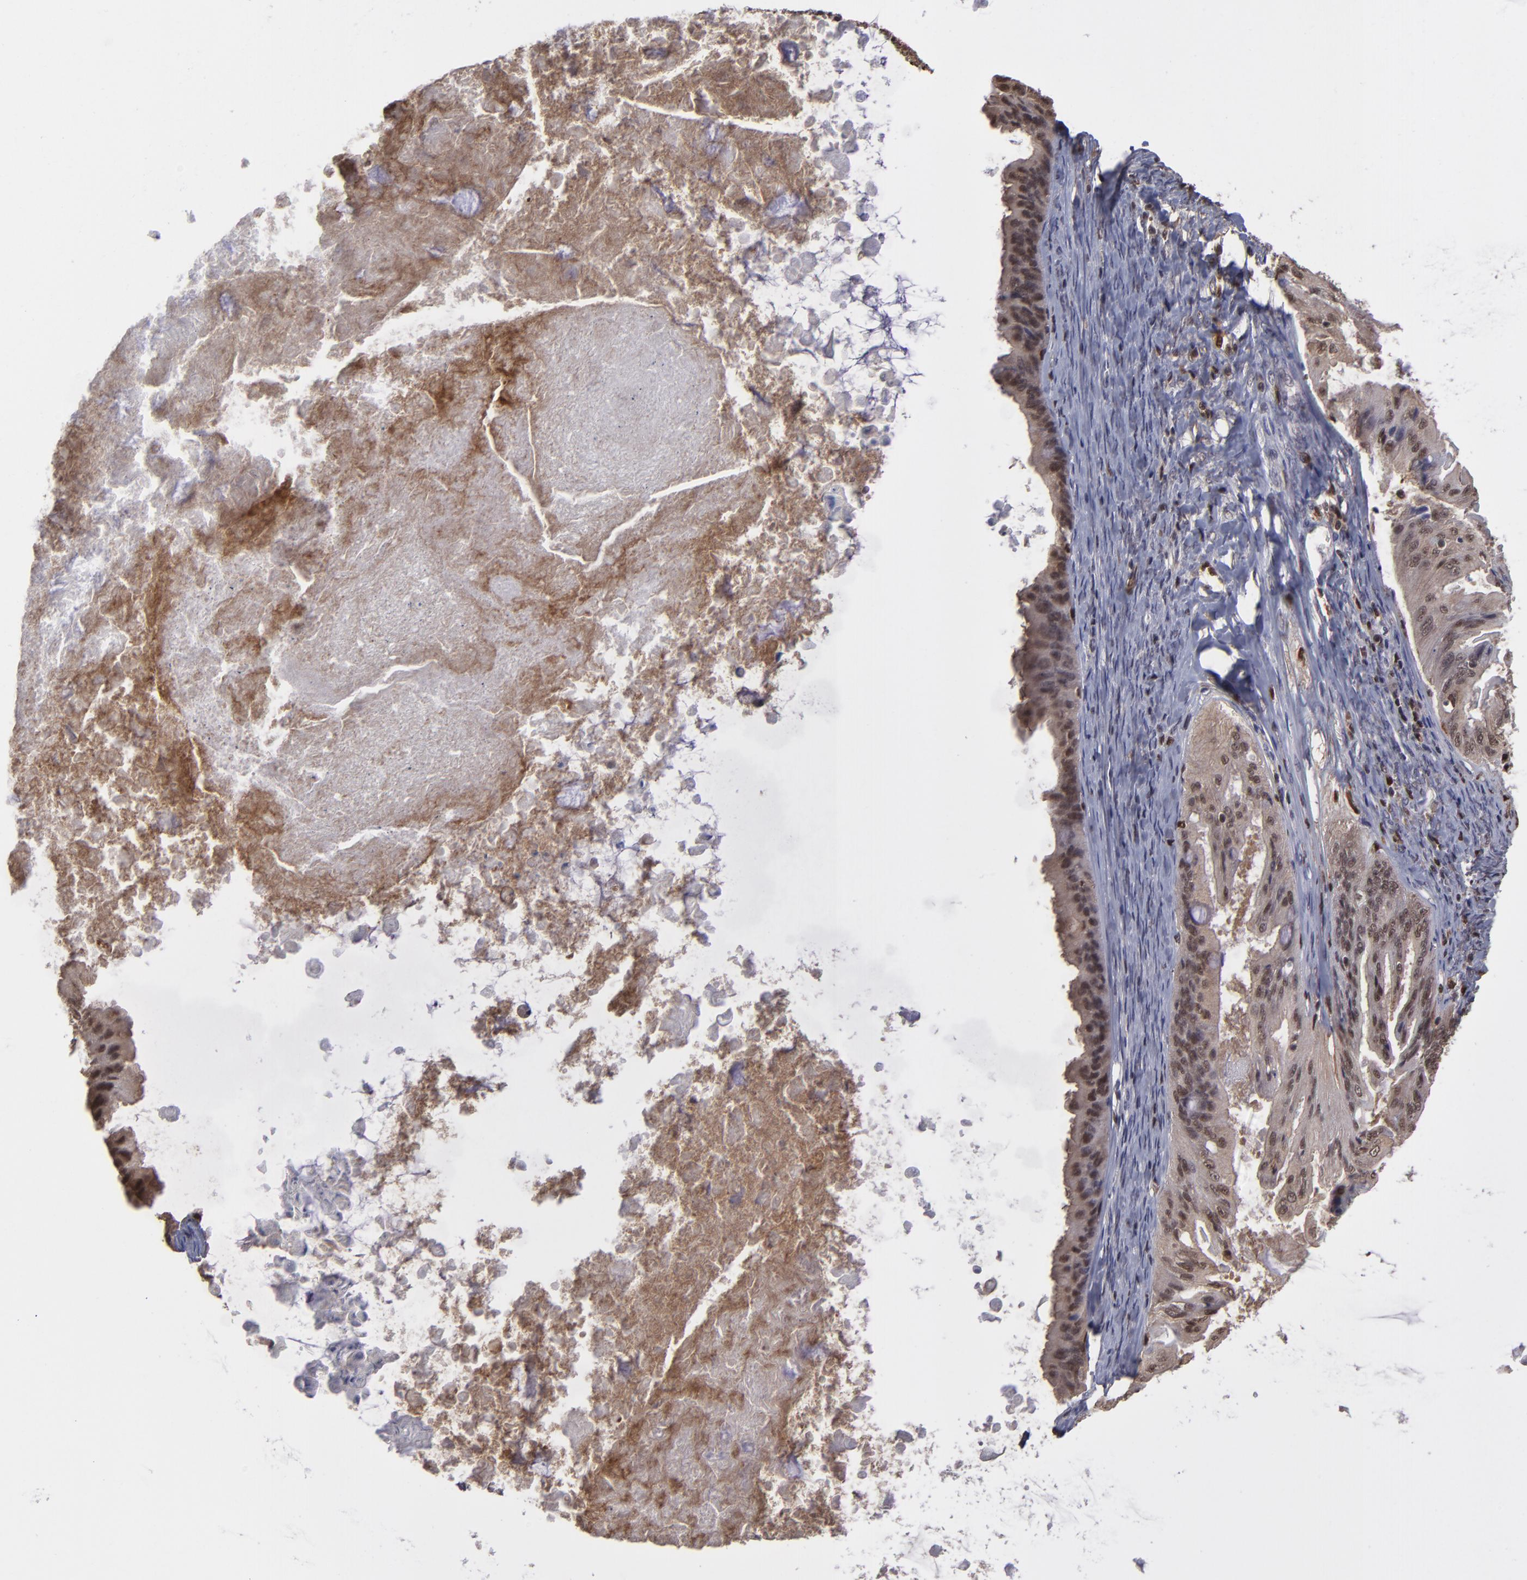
{"staining": {"intensity": "moderate", "quantity": ">75%", "location": "cytoplasmic/membranous,nuclear"}, "tissue": "ovarian cancer", "cell_type": "Tumor cells", "image_type": "cancer", "snomed": [{"axis": "morphology", "description": "Cystadenocarcinoma, mucinous, NOS"}, {"axis": "topography", "description": "Ovary"}], "caption": "Protein analysis of ovarian cancer (mucinous cystadenocarcinoma) tissue displays moderate cytoplasmic/membranous and nuclear expression in approximately >75% of tumor cells.", "gene": "GRB2", "patient": {"sex": "female", "age": 37}}